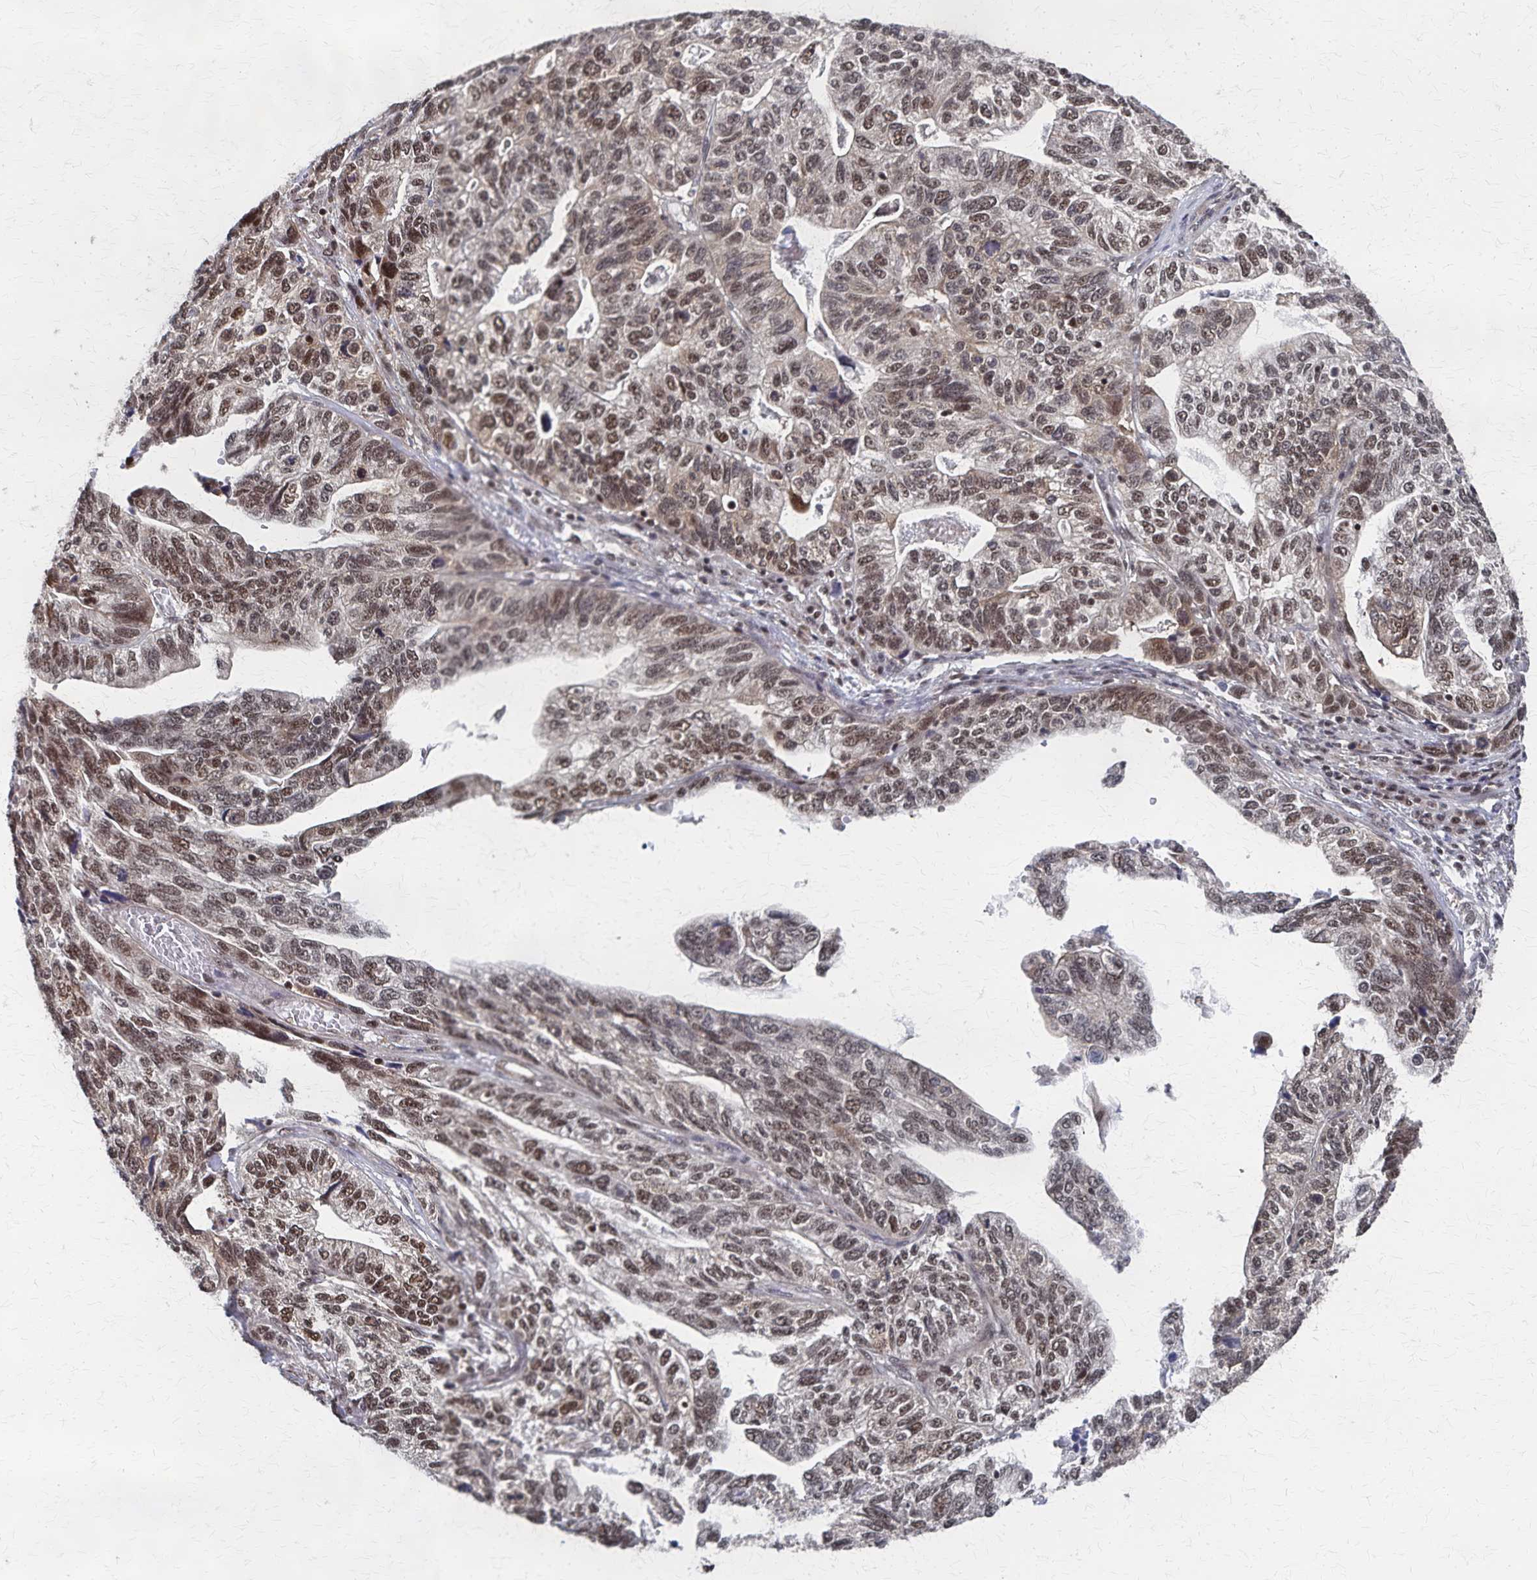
{"staining": {"intensity": "moderate", "quantity": ">75%", "location": "cytoplasmic/membranous,nuclear"}, "tissue": "stomach cancer", "cell_type": "Tumor cells", "image_type": "cancer", "snomed": [{"axis": "morphology", "description": "Adenocarcinoma, NOS"}, {"axis": "topography", "description": "Stomach, upper"}], "caption": "A brown stain highlights moderate cytoplasmic/membranous and nuclear positivity of a protein in human stomach adenocarcinoma tumor cells. (DAB IHC, brown staining for protein, blue staining for nuclei).", "gene": "GTF2B", "patient": {"sex": "female", "age": 67}}